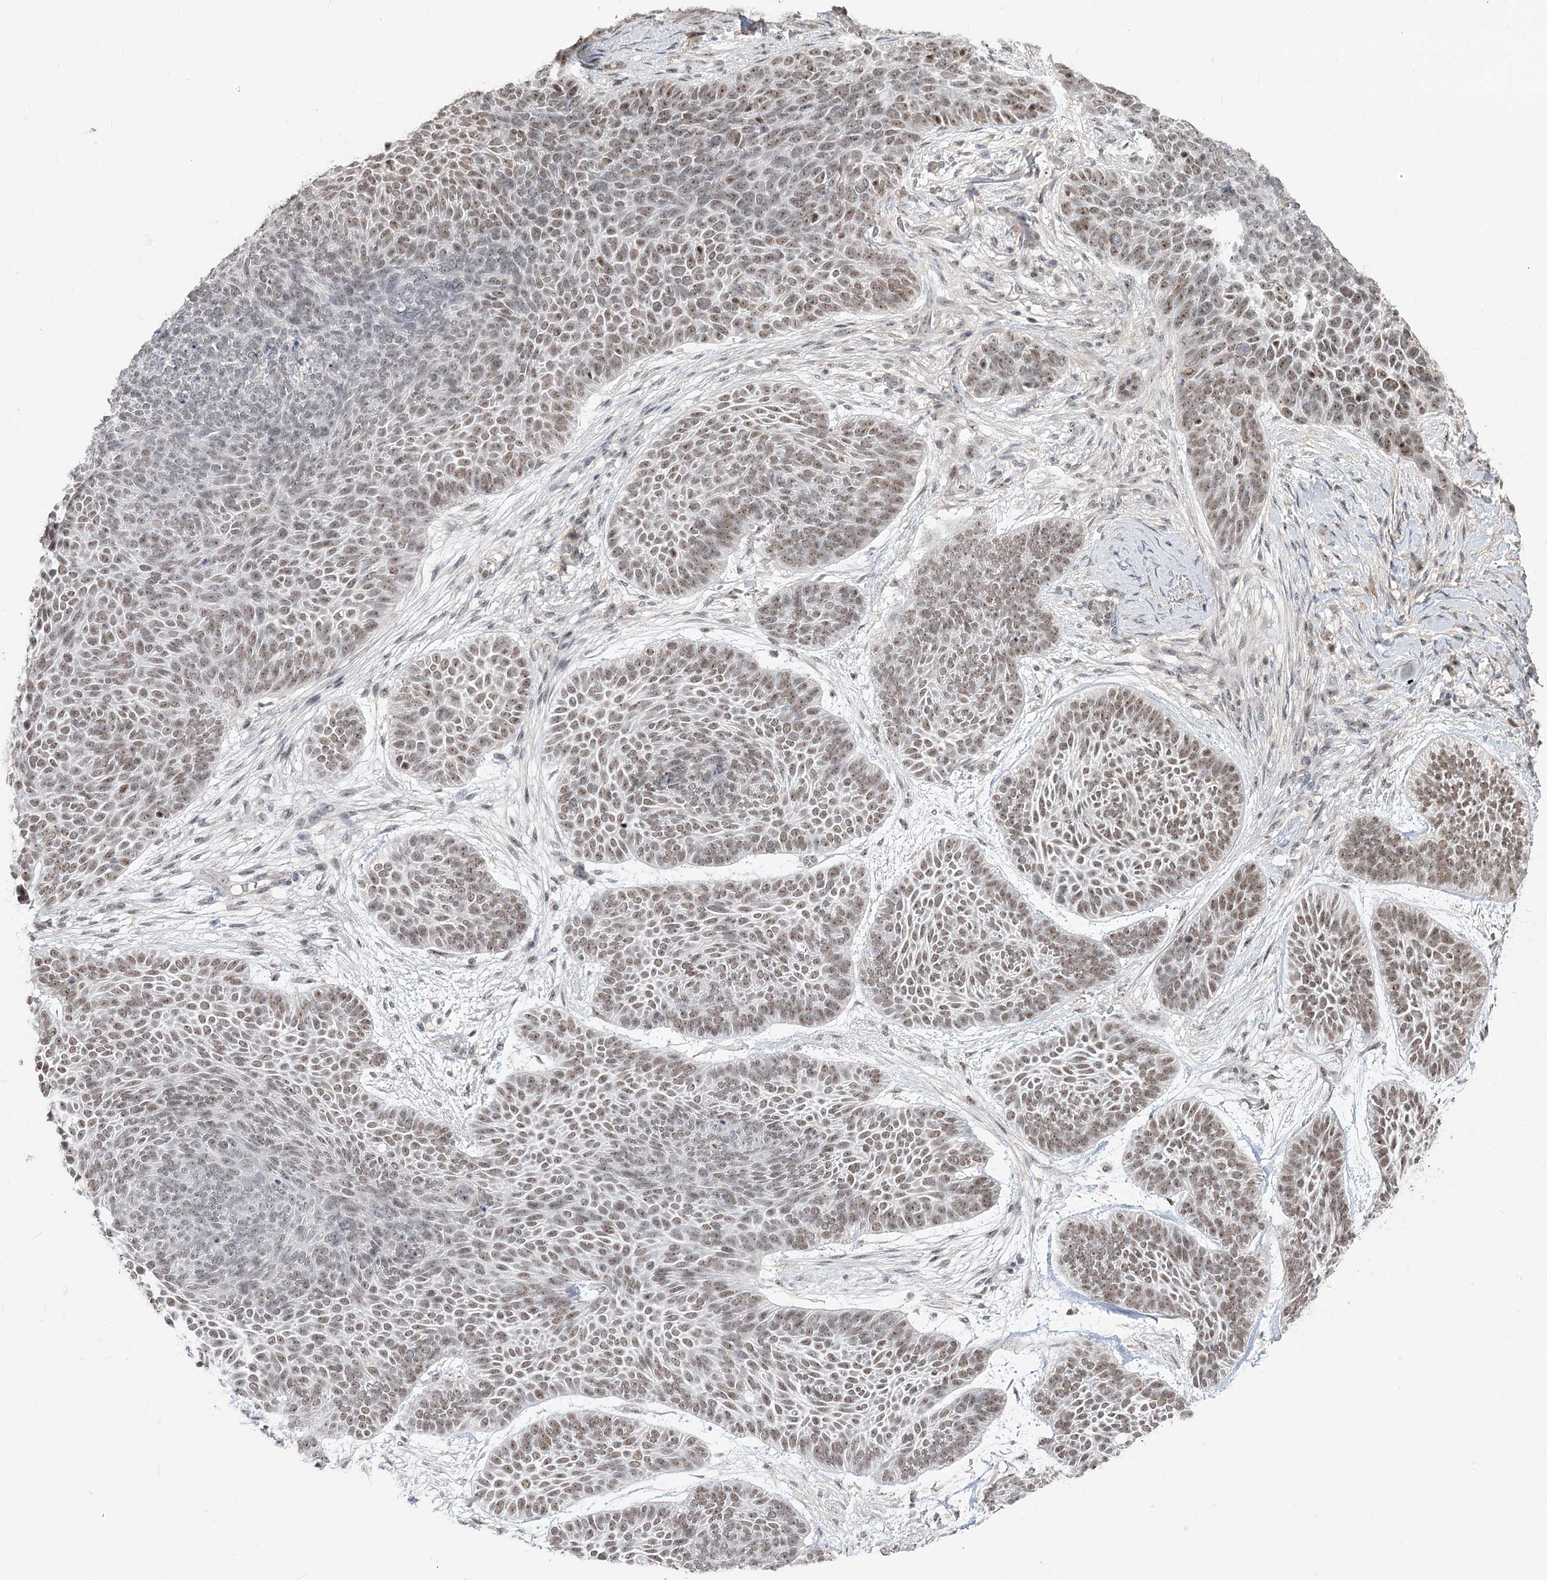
{"staining": {"intensity": "moderate", "quantity": ">75%", "location": "nuclear"}, "tissue": "skin cancer", "cell_type": "Tumor cells", "image_type": "cancer", "snomed": [{"axis": "morphology", "description": "Basal cell carcinoma"}, {"axis": "topography", "description": "Skin"}], "caption": "Basal cell carcinoma (skin) stained for a protein reveals moderate nuclear positivity in tumor cells.", "gene": "ZSCAN23", "patient": {"sex": "male", "age": 85}}